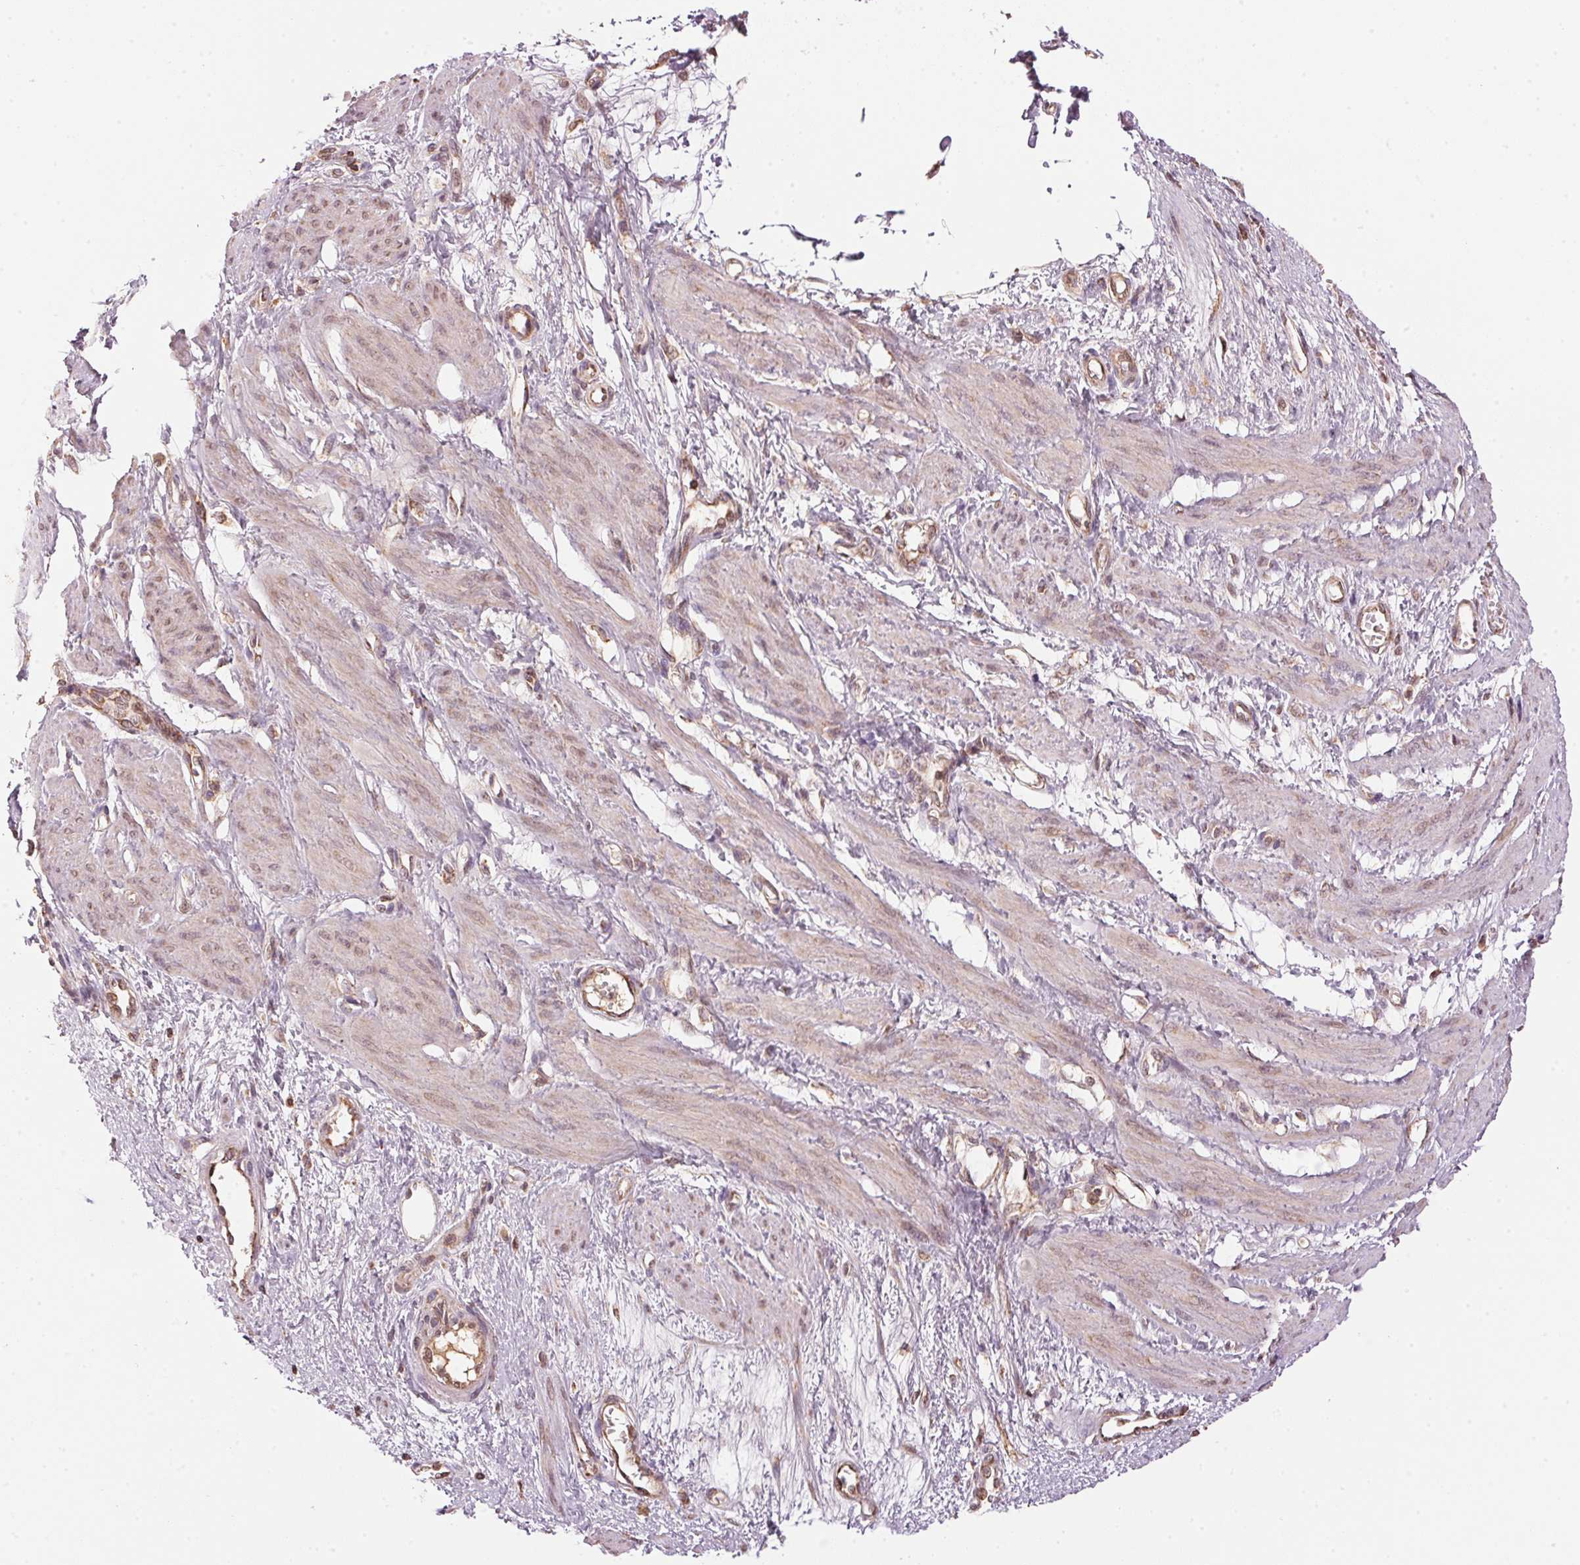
{"staining": {"intensity": "moderate", "quantity": "<25%", "location": "cytoplasmic/membranous"}, "tissue": "smooth muscle", "cell_type": "Smooth muscle cells", "image_type": "normal", "snomed": [{"axis": "morphology", "description": "Normal tissue, NOS"}, {"axis": "topography", "description": "Smooth muscle"}, {"axis": "topography", "description": "Uterus"}], "caption": "High-magnification brightfield microscopy of normal smooth muscle stained with DAB (3,3'-diaminobenzidine) (brown) and counterstained with hematoxylin (blue). smooth muscle cells exhibit moderate cytoplasmic/membranous expression is appreciated in approximately<25% of cells. The staining was performed using DAB, with brown indicating positive protein expression. Nuclei are stained blue with hematoxylin.", "gene": "ARHGAP6", "patient": {"sex": "female", "age": 39}}